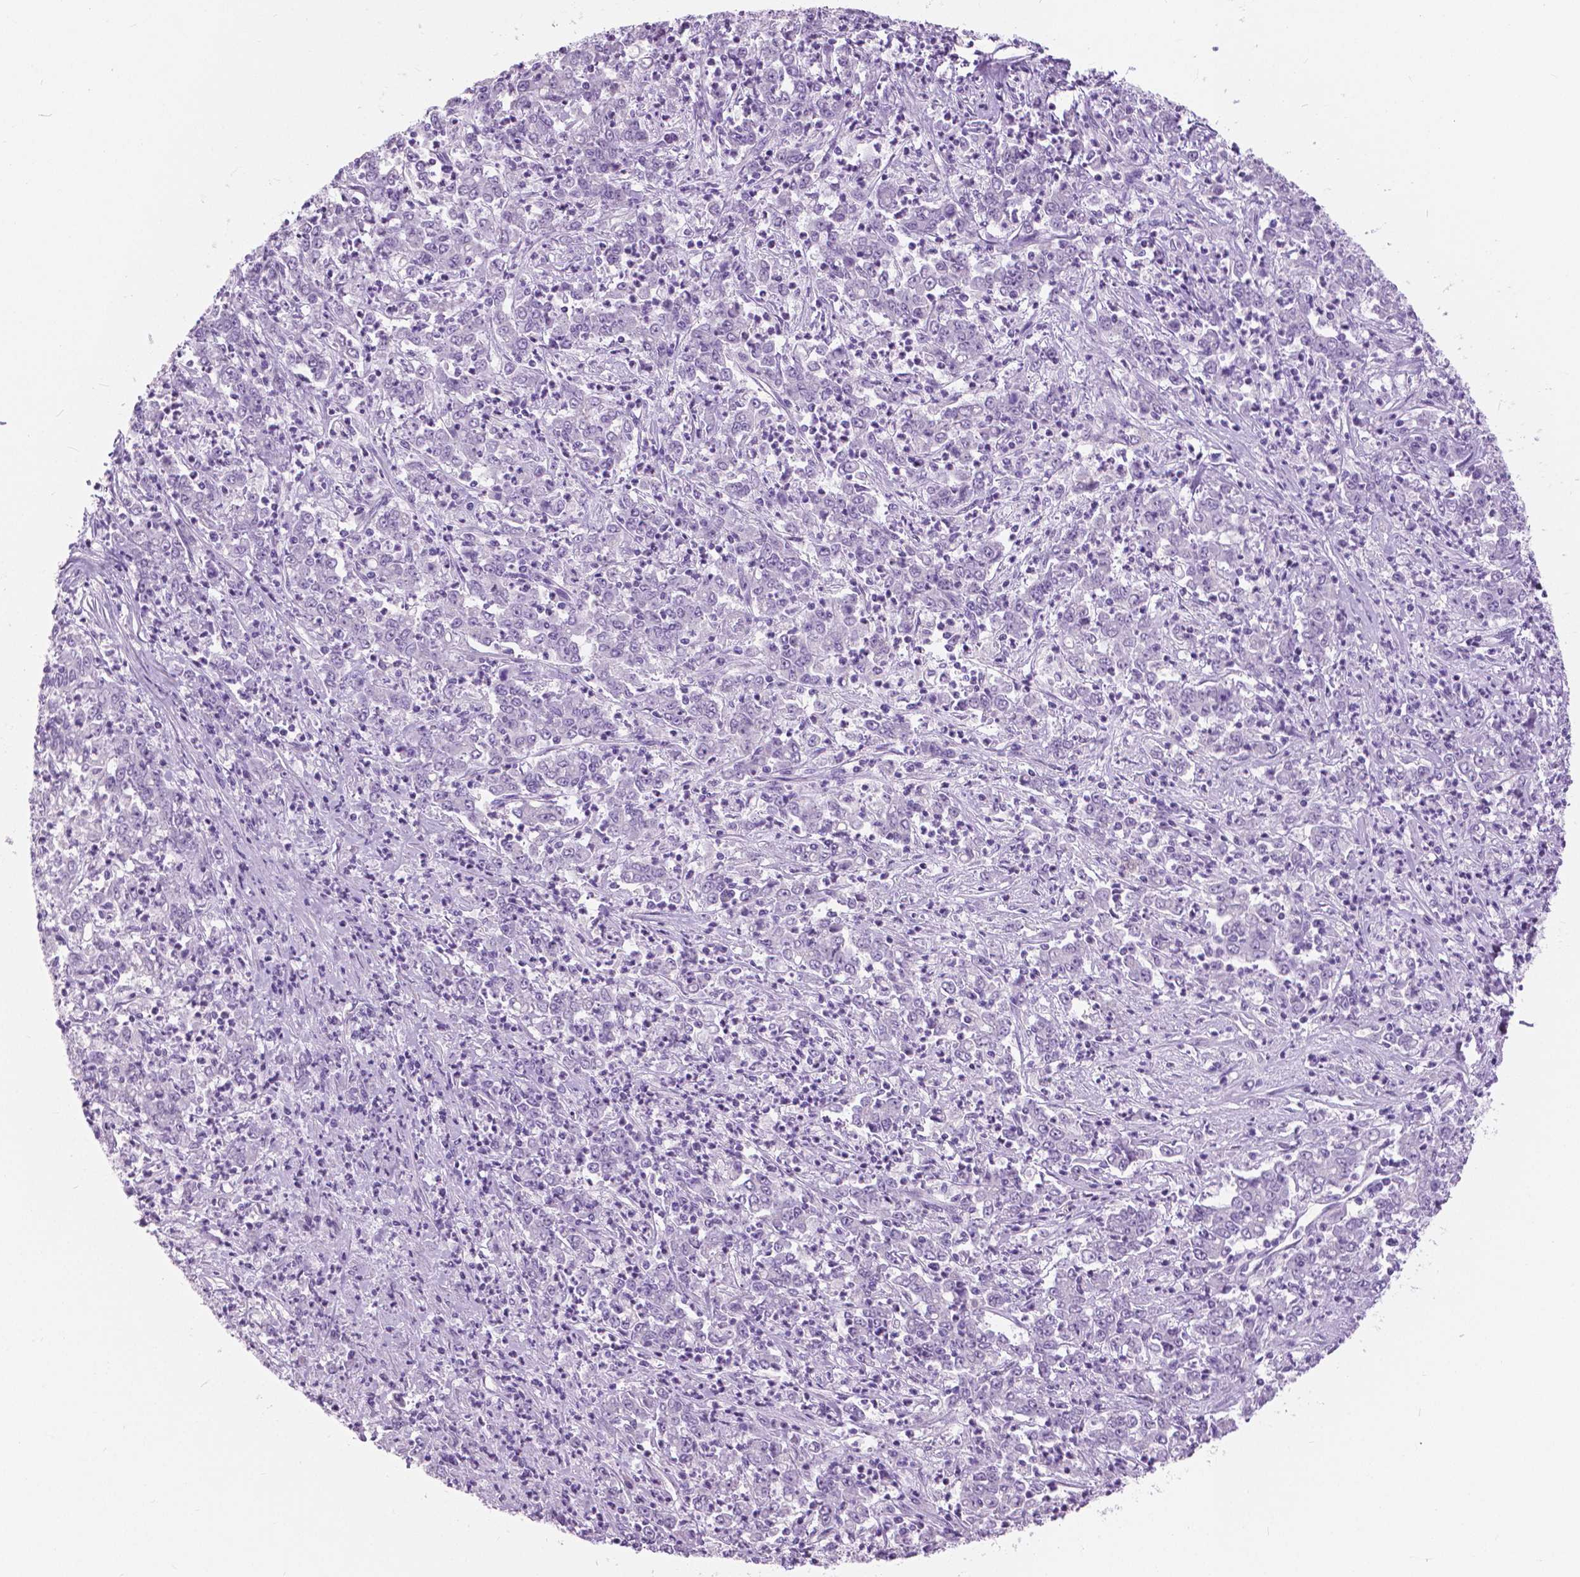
{"staining": {"intensity": "negative", "quantity": "none", "location": "none"}, "tissue": "stomach cancer", "cell_type": "Tumor cells", "image_type": "cancer", "snomed": [{"axis": "morphology", "description": "Adenocarcinoma, NOS"}, {"axis": "topography", "description": "Stomach, lower"}], "caption": "A photomicrograph of human stomach adenocarcinoma is negative for staining in tumor cells. (DAB immunohistochemistry visualized using brightfield microscopy, high magnification).", "gene": "MYOM1", "patient": {"sex": "female", "age": 71}}